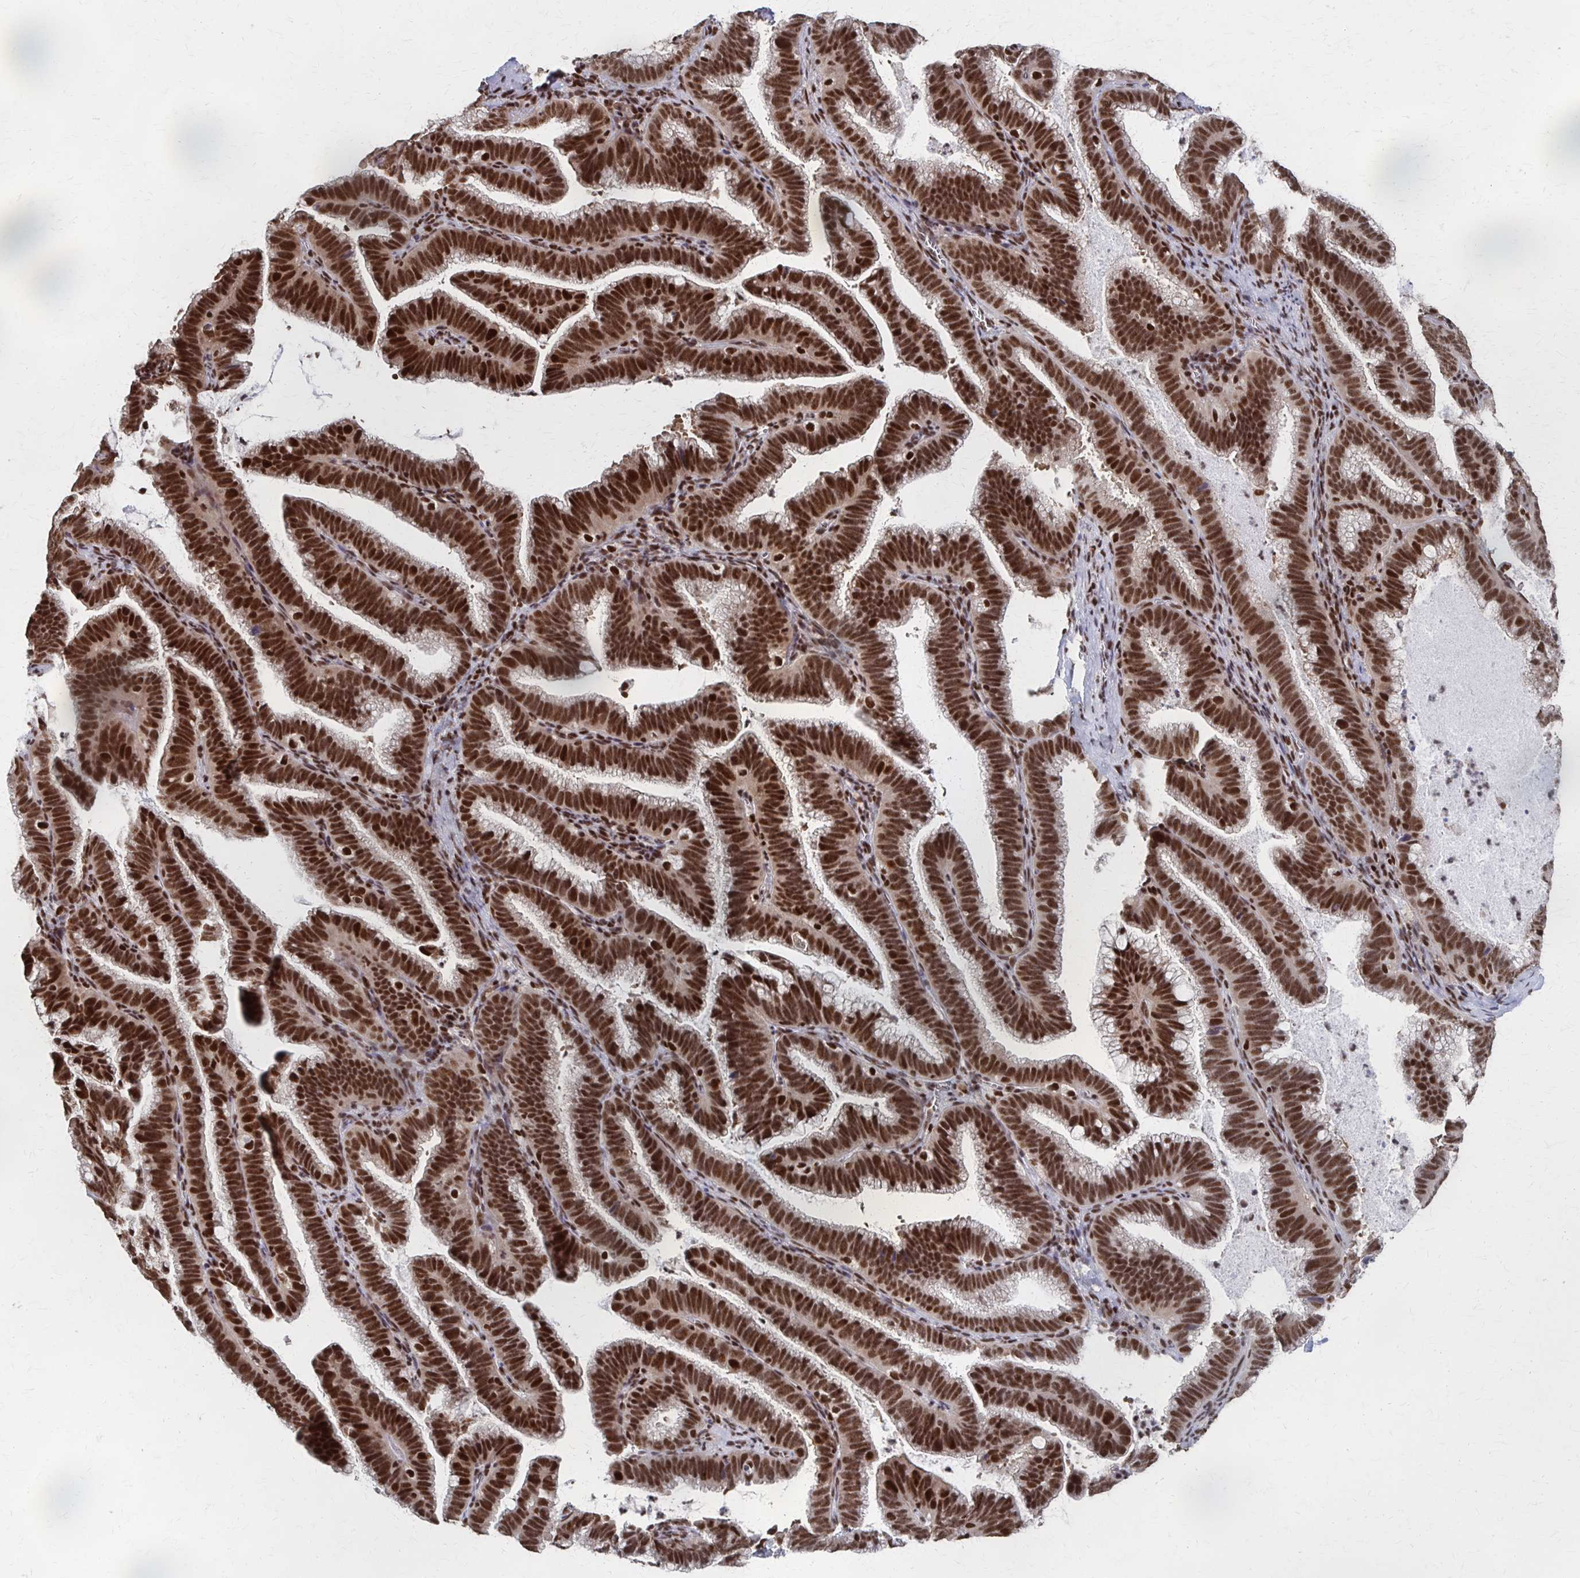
{"staining": {"intensity": "strong", "quantity": ">75%", "location": "nuclear"}, "tissue": "cervical cancer", "cell_type": "Tumor cells", "image_type": "cancer", "snomed": [{"axis": "morphology", "description": "Adenocarcinoma, NOS"}, {"axis": "topography", "description": "Cervix"}], "caption": "Strong nuclear expression for a protein is seen in about >75% of tumor cells of adenocarcinoma (cervical) using immunohistochemistry (IHC).", "gene": "GTF2B", "patient": {"sex": "female", "age": 61}}